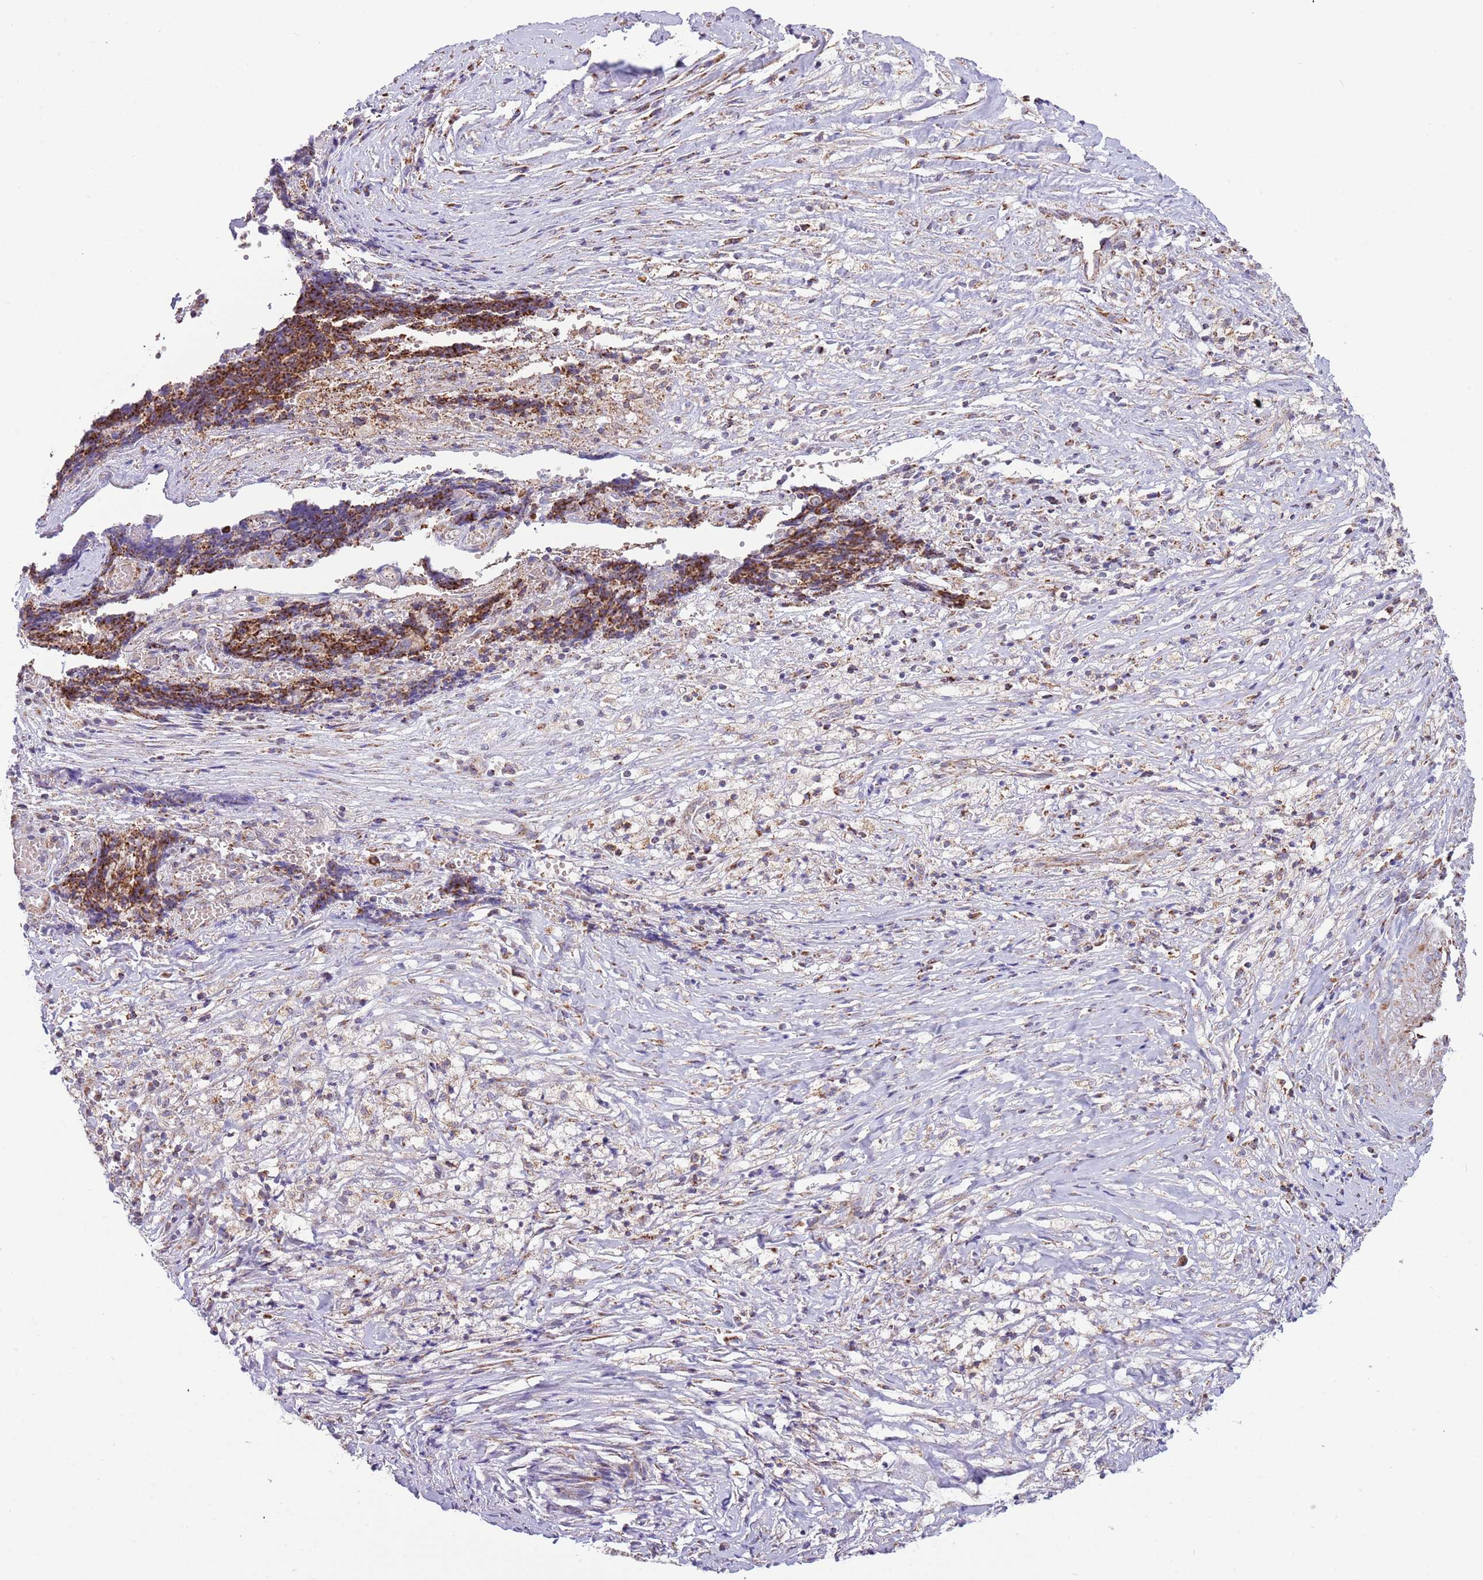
{"staining": {"intensity": "strong", "quantity": ">75%", "location": "cytoplasmic/membranous"}, "tissue": "ovarian cancer", "cell_type": "Tumor cells", "image_type": "cancer", "snomed": [{"axis": "morphology", "description": "Carcinoma, endometroid"}, {"axis": "topography", "description": "Ovary"}], "caption": "A micrograph of human ovarian cancer stained for a protein reveals strong cytoplasmic/membranous brown staining in tumor cells.", "gene": "LHX6", "patient": {"sex": "female", "age": 42}}